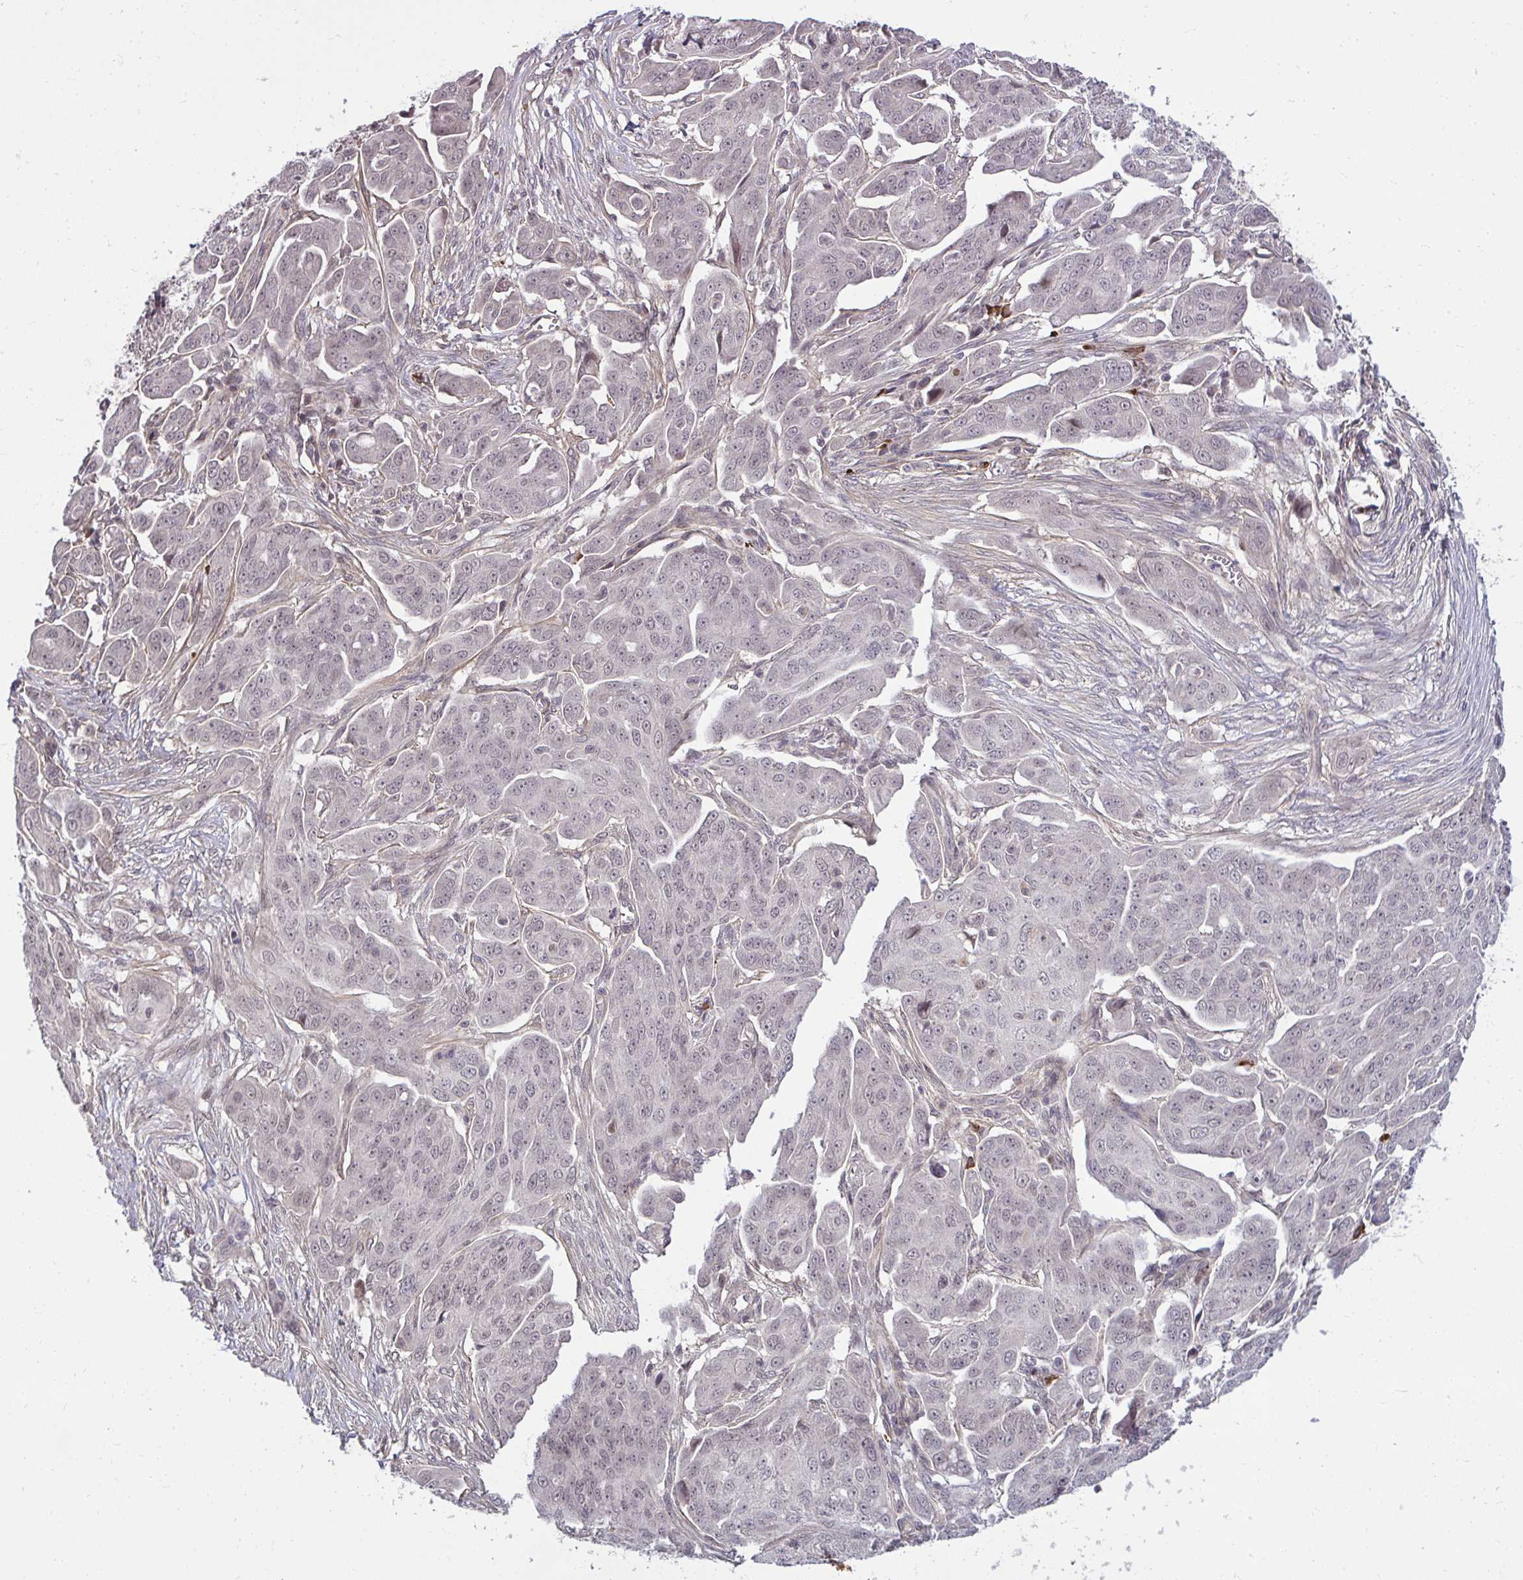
{"staining": {"intensity": "weak", "quantity": ">75%", "location": "nuclear"}, "tissue": "ovarian cancer", "cell_type": "Tumor cells", "image_type": "cancer", "snomed": [{"axis": "morphology", "description": "Carcinoma, endometroid"}, {"axis": "topography", "description": "Ovary"}], "caption": "Human ovarian endometroid carcinoma stained with a brown dye demonstrates weak nuclear positive positivity in about >75% of tumor cells.", "gene": "ZSCAN9", "patient": {"sex": "female", "age": 70}}